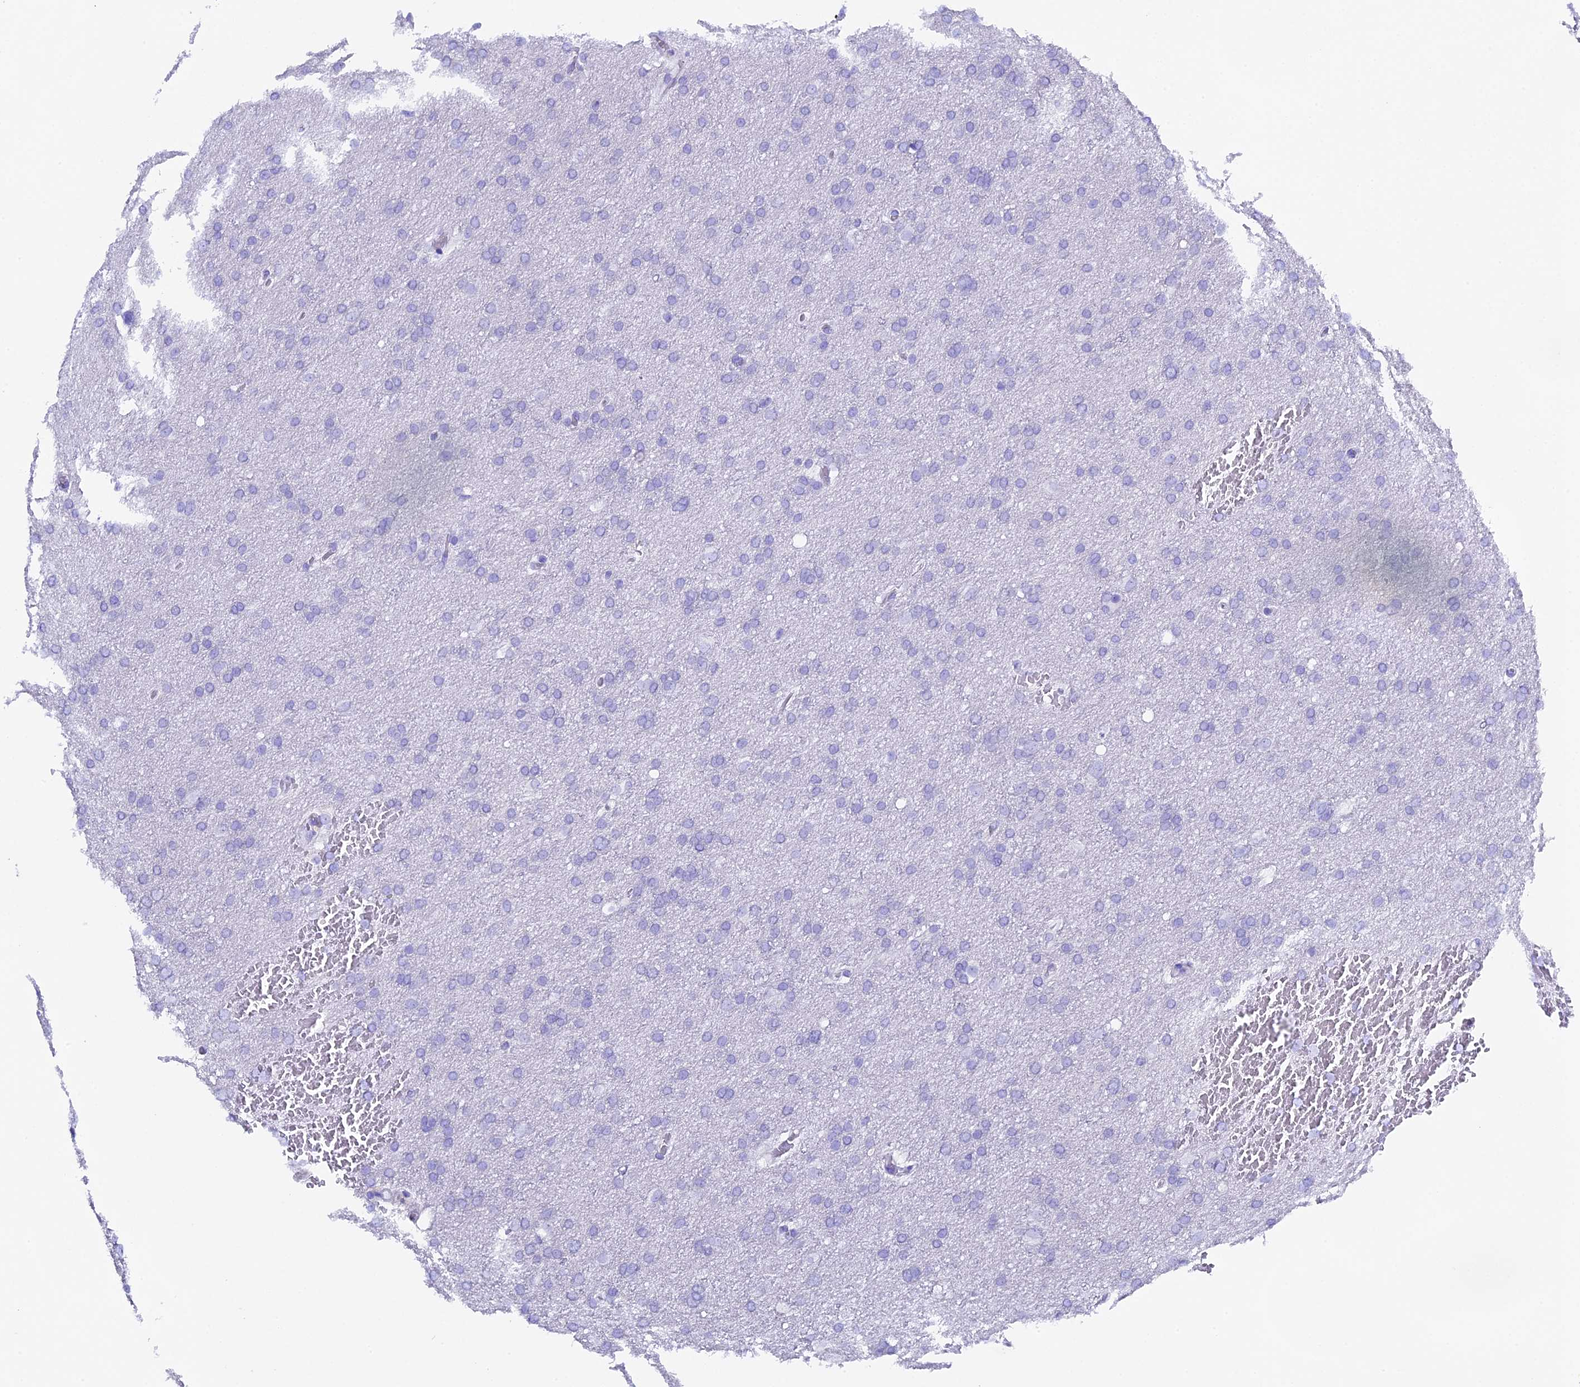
{"staining": {"intensity": "negative", "quantity": "none", "location": "none"}, "tissue": "glioma", "cell_type": "Tumor cells", "image_type": "cancer", "snomed": [{"axis": "morphology", "description": "Glioma, malignant, High grade"}, {"axis": "topography", "description": "Cerebral cortex"}], "caption": "Tumor cells are negative for brown protein staining in high-grade glioma (malignant).", "gene": "FKBP11", "patient": {"sex": "female", "age": 36}}